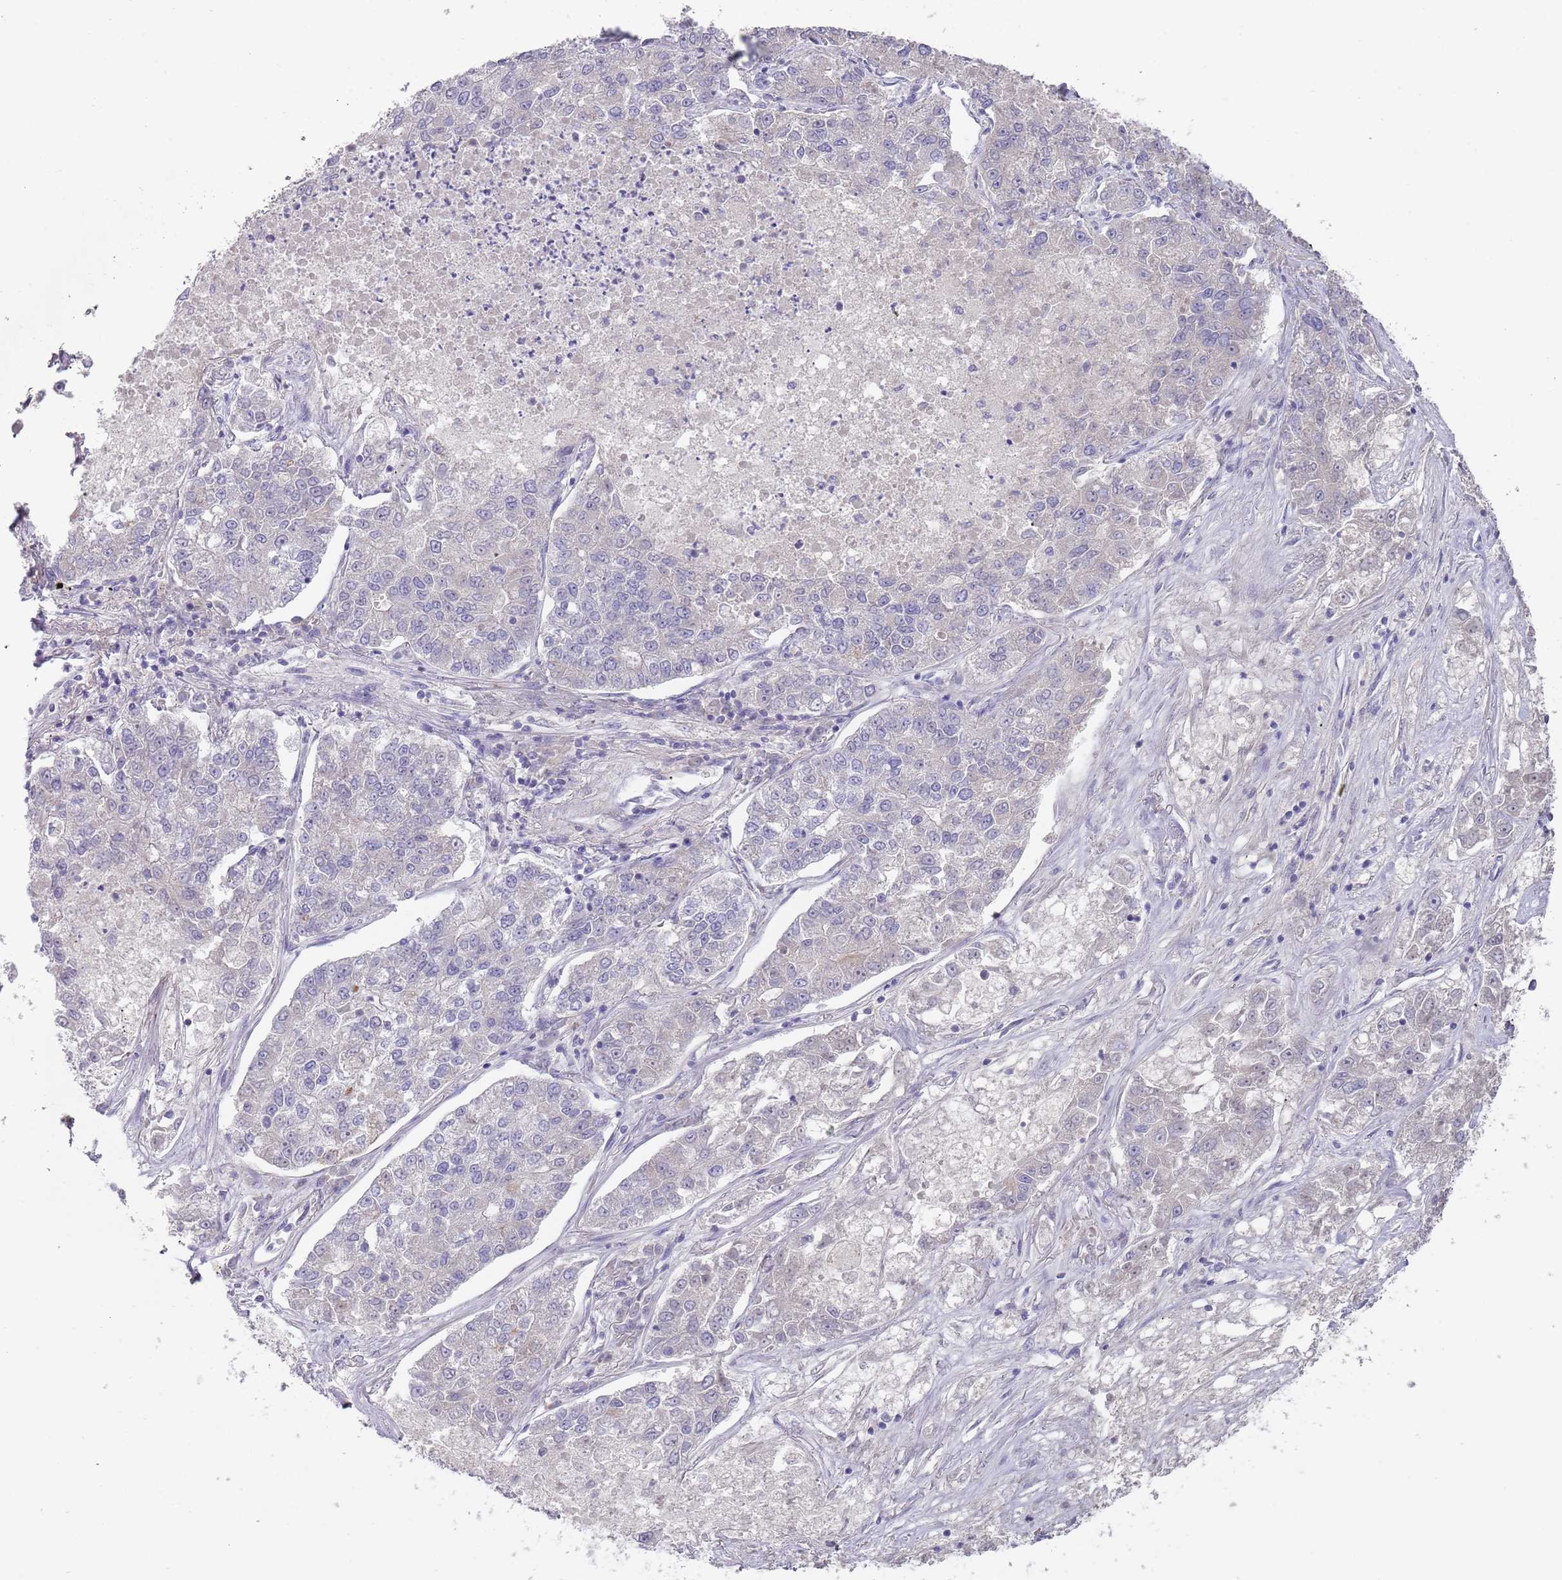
{"staining": {"intensity": "negative", "quantity": "none", "location": "none"}, "tissue": "lung cancer", "cell_type": "Tumor cells", "image_type": "cancer", "snomed": [{"axis": "morphology", "description": "Adenocarcinoma, NOS"}, {"axis": "topography", "description": "Lung"}], "caption": "A high-resolution micrograph shows IHC staining of lung cancer, which demonstrates no significant positivity in tumor cells.", "gene": "PRAC1", "patient": {"sex": "male", "age": 49}}